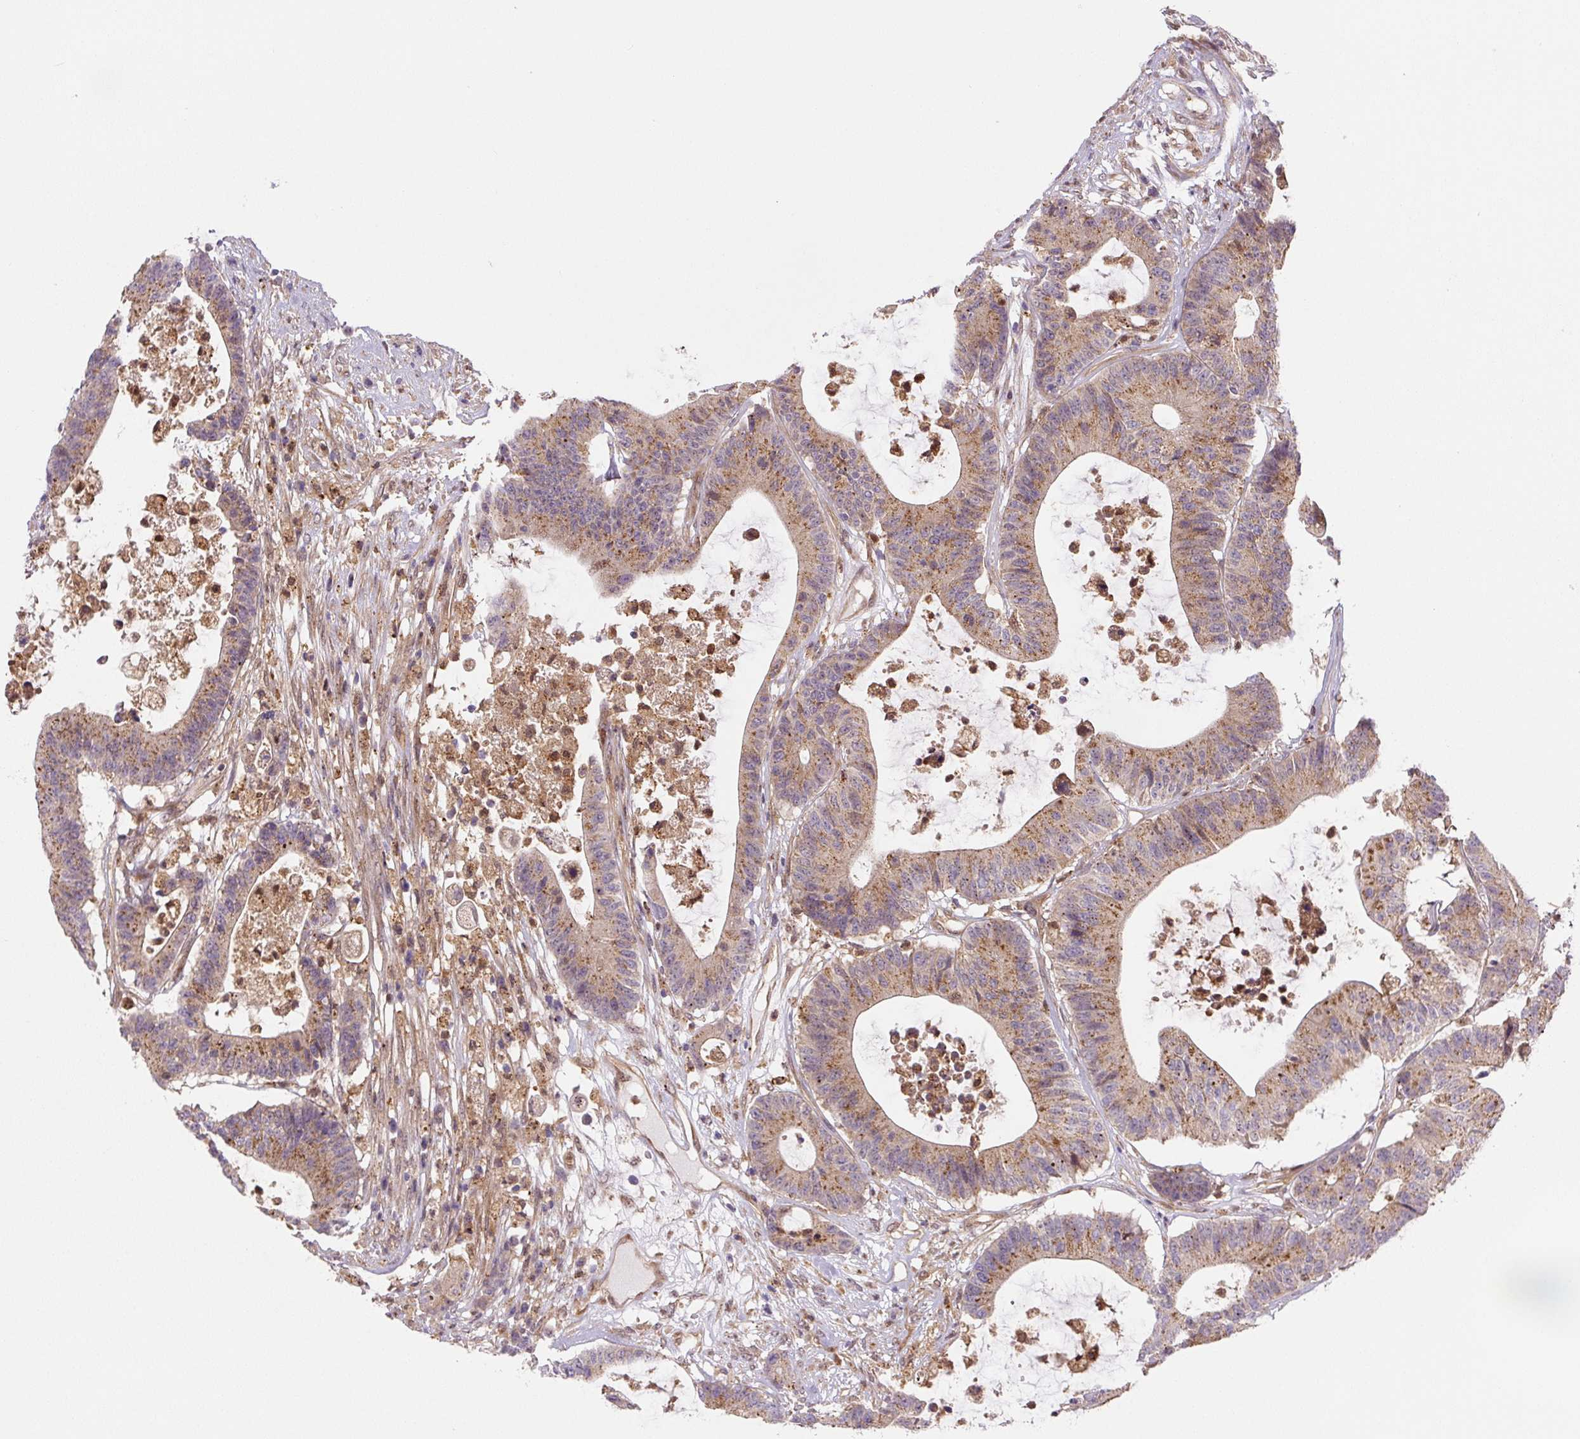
{"staining": {"intensity": "moderate", "quantity": ">75%", "location": "cytoplasmic/membranous"}, "tissue": "colorectal cancer", "cell_type": "Tumor cells", "image_type": "cancer", "snomed": [{"axis": "morphology", "description": "Adenocarcinoma, NOS"}, {"axis": "topography", "description": "Colon"}], "caption": "This micrograph shows adenocarcinoma (colorectal) stained with immunohistochemistry (IHC) to label a protein in brown. The cytoplasmic/membranous of tumor cells show moderate positivity for the protein. Nuclei are counter-stained blue.", "gene": "ZSWIM7", "patient": {"sex": "female", "age": 84}}